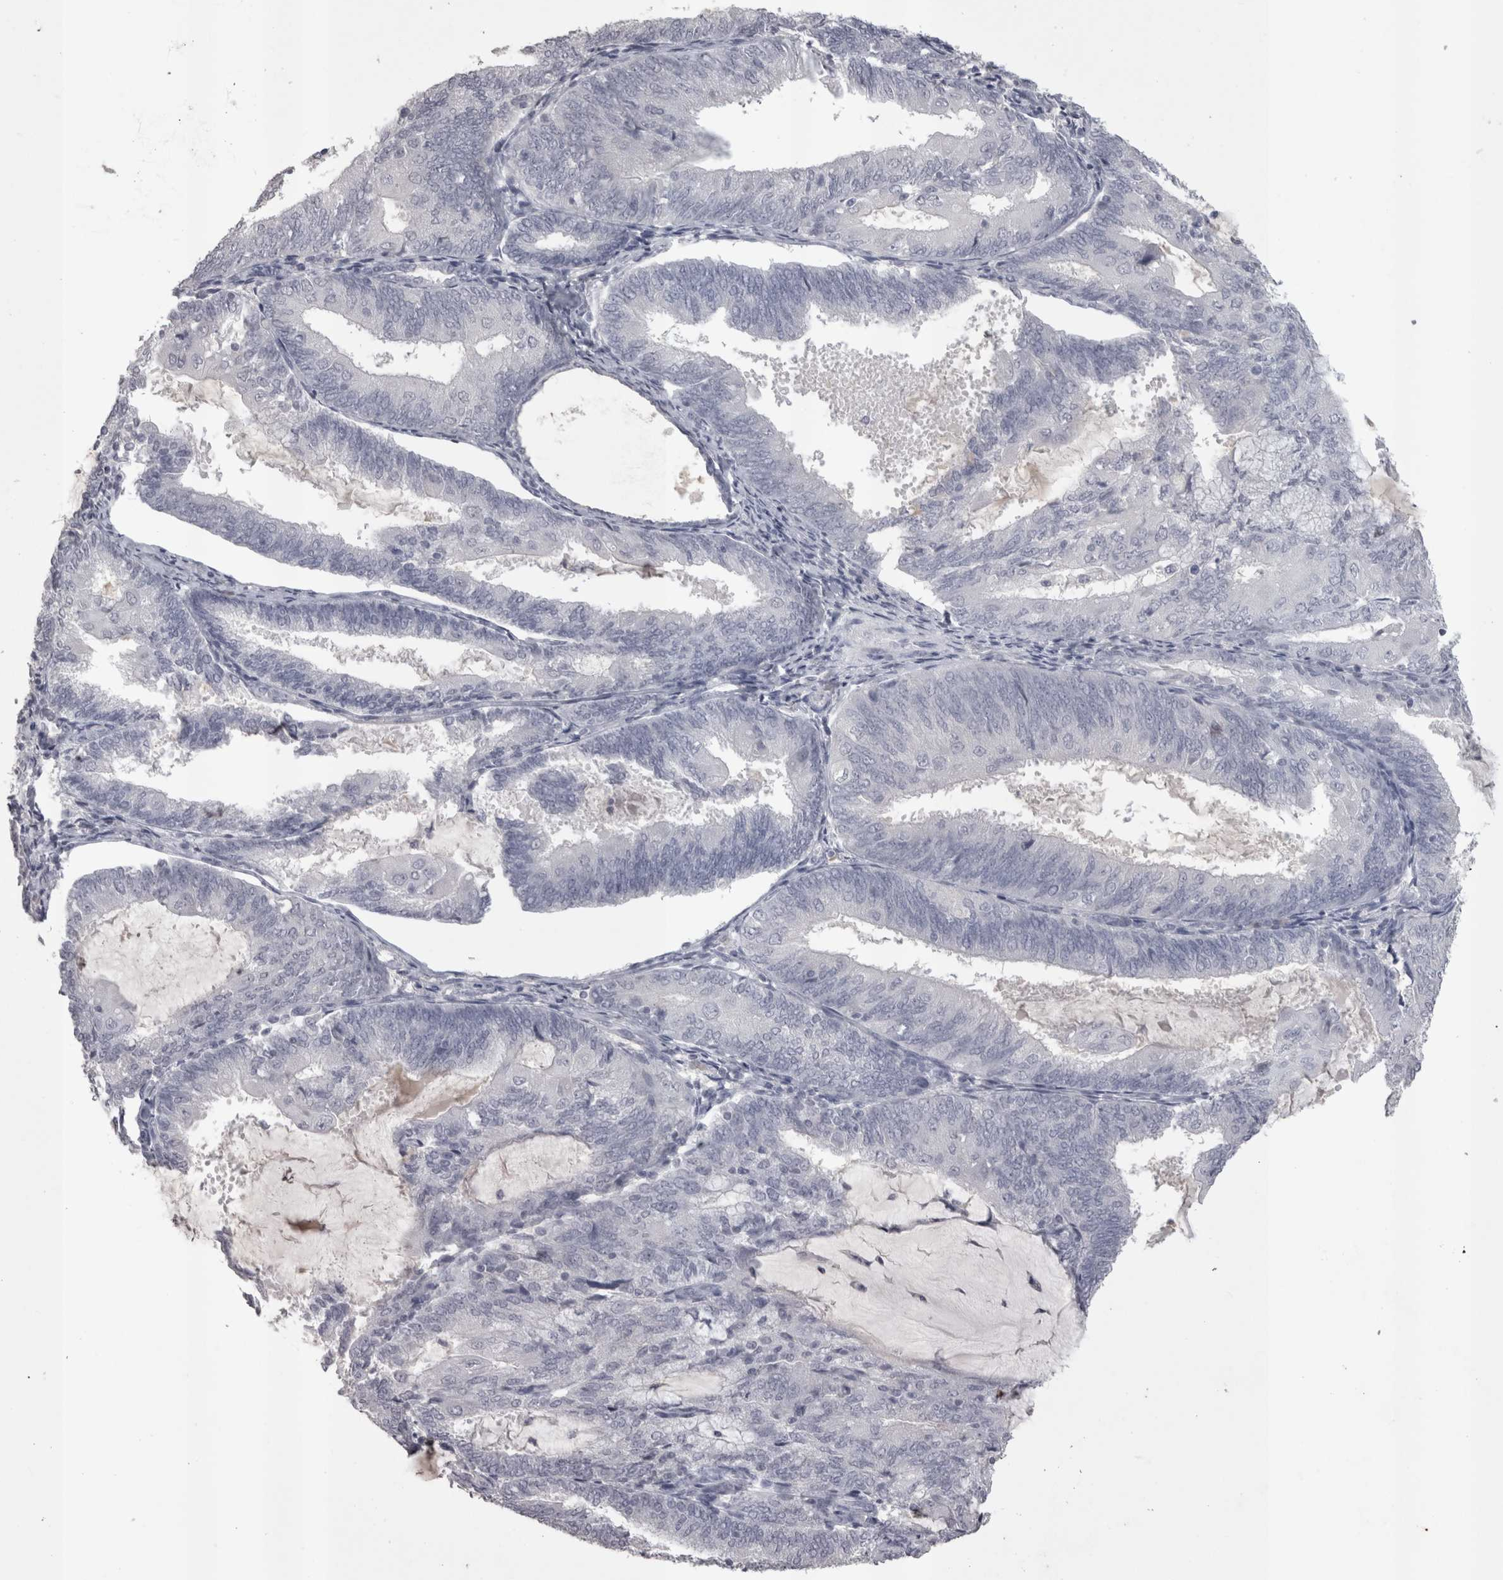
{"staining": {"intensity": "negative", "quantity": "none", "location": "none"}, "tissue": "endometrial cancer", "cell_type": "Tumor cells", "image_type": "cancer", "snomed": [{"axis": "morphology", "description": "Adenocarcinoma, NOS"}, {"axis": "topography", "description": "Endometrium"}], "caption": "Immunohistochemistry of endometrial cancer (adenocarcinoma) exhibits no expression in tumor cells.", "gene": "LAX1", "patient": {"sex": "female", "age": 81}}